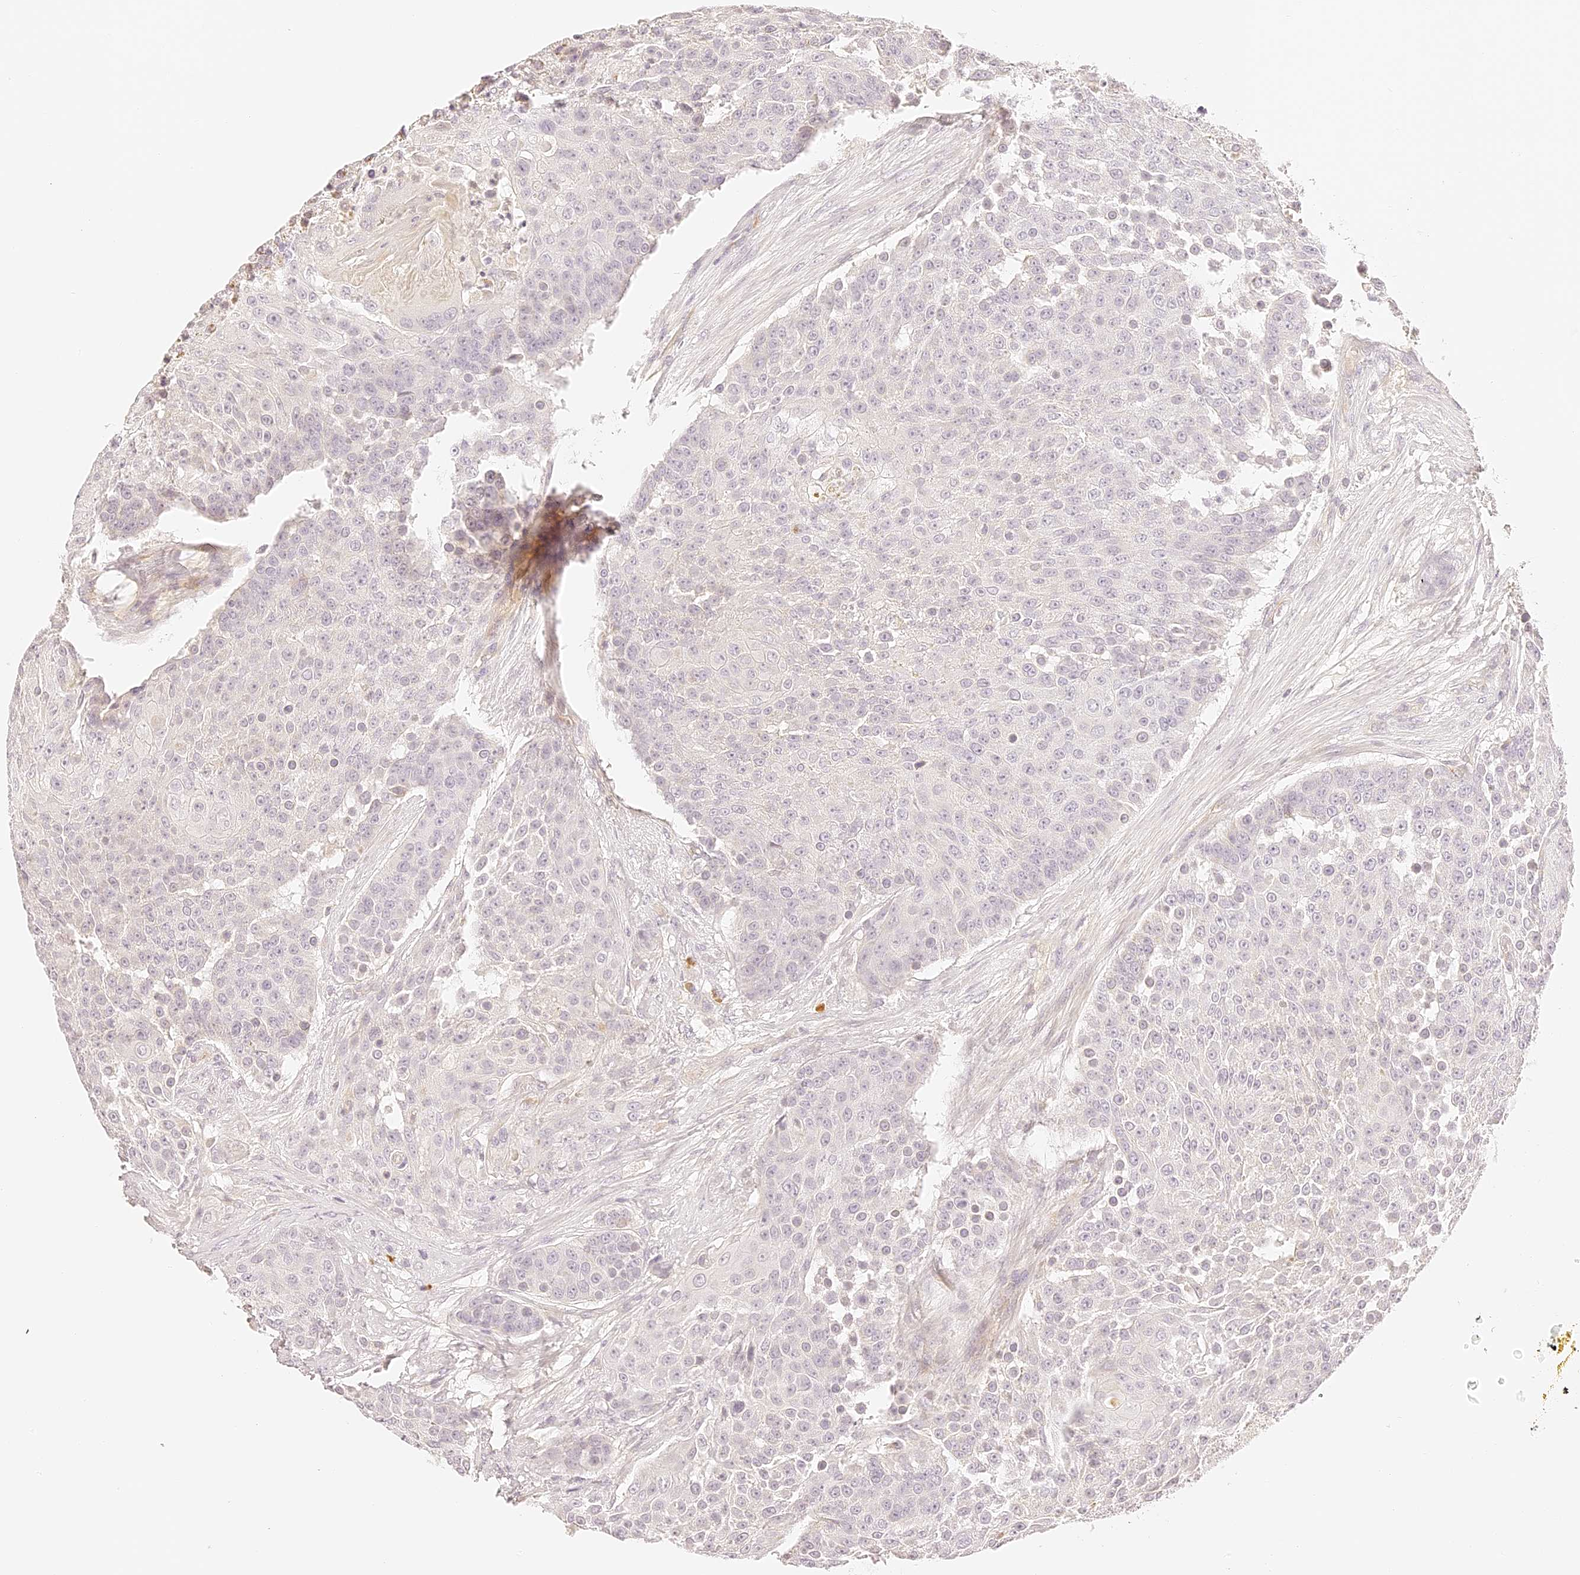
{"staining": {"intensity": "negative", "quantity": "none", "location": "none"}, "tissue": "urothelial cancer", "cell_type": "Tumor cells", "image_type": "cancer", "snomed": [{"axis": "morphology", "description": "Urothelial carcinoma, High grade"}, {"axis": "topography", "description": "Urinary bladder"}], "caption": "Urothelial cancer stained for a protein using immunohistochemistry (IHC) exhibits no positivity tumor cells.", "gene": "TRIM45", "patient": {"sex": "female", "age": 63}}